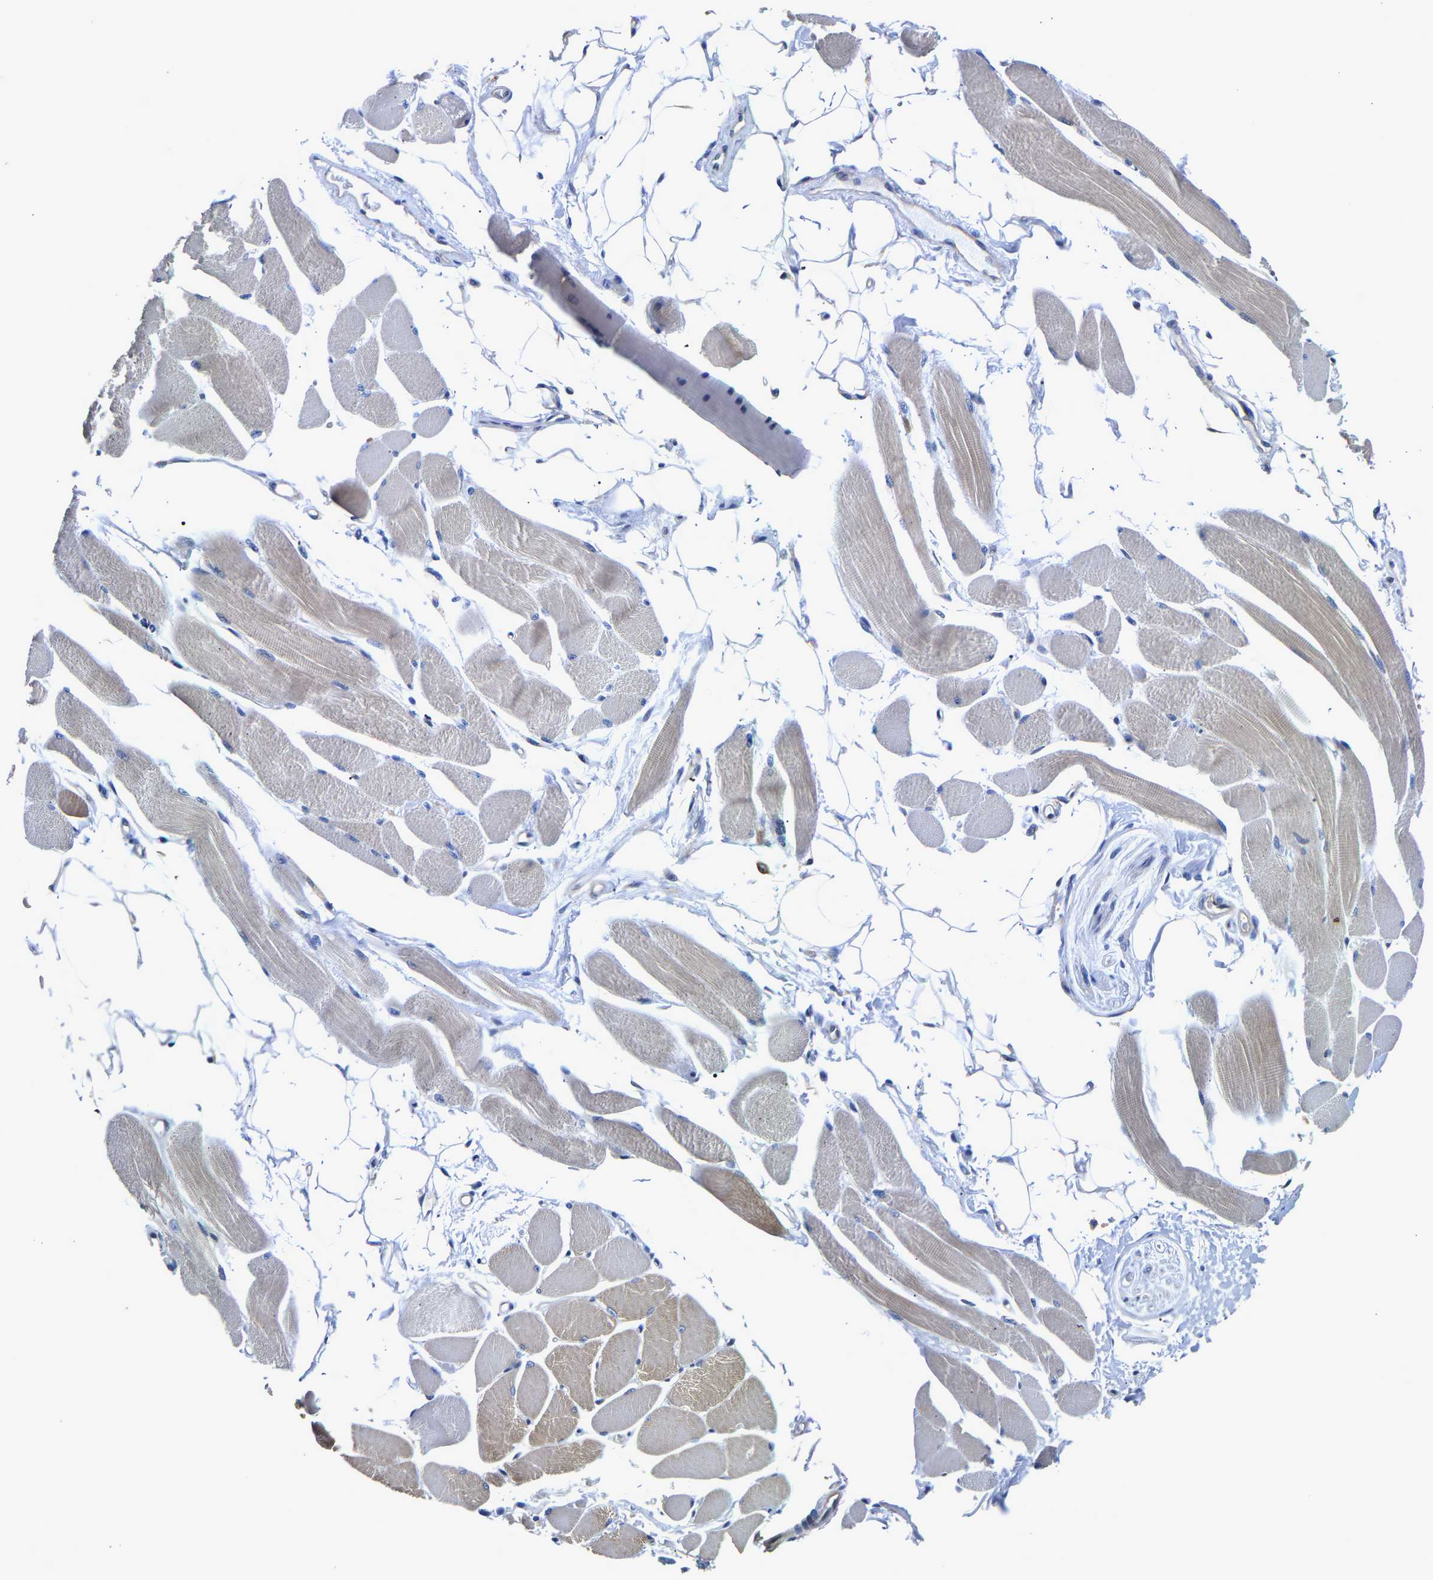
{"staining": {"intensity": "weak", "quantity": "25%-75%", "location": "cytoplasmic/membranous"}, "tissue": "skeletal muscle", "cell_type": "Myocytes", "image_type": "normal", "snomed": [{"axis": "morphology", "description": "Normal tissue, NOS"}, {"axis": "topography", "description": "Skeletal muscle"}, {"axis": "topography", "description": "Peripheral nerve tissue"}], "caption": "Protein staining of unremarkable skeletal muscle reveals weak cytoplasmic/membranous staining in approximately 25%-75% of myocytes.", "gene": "CCDC6", "patient": {"sex": "female", "age": 84}}